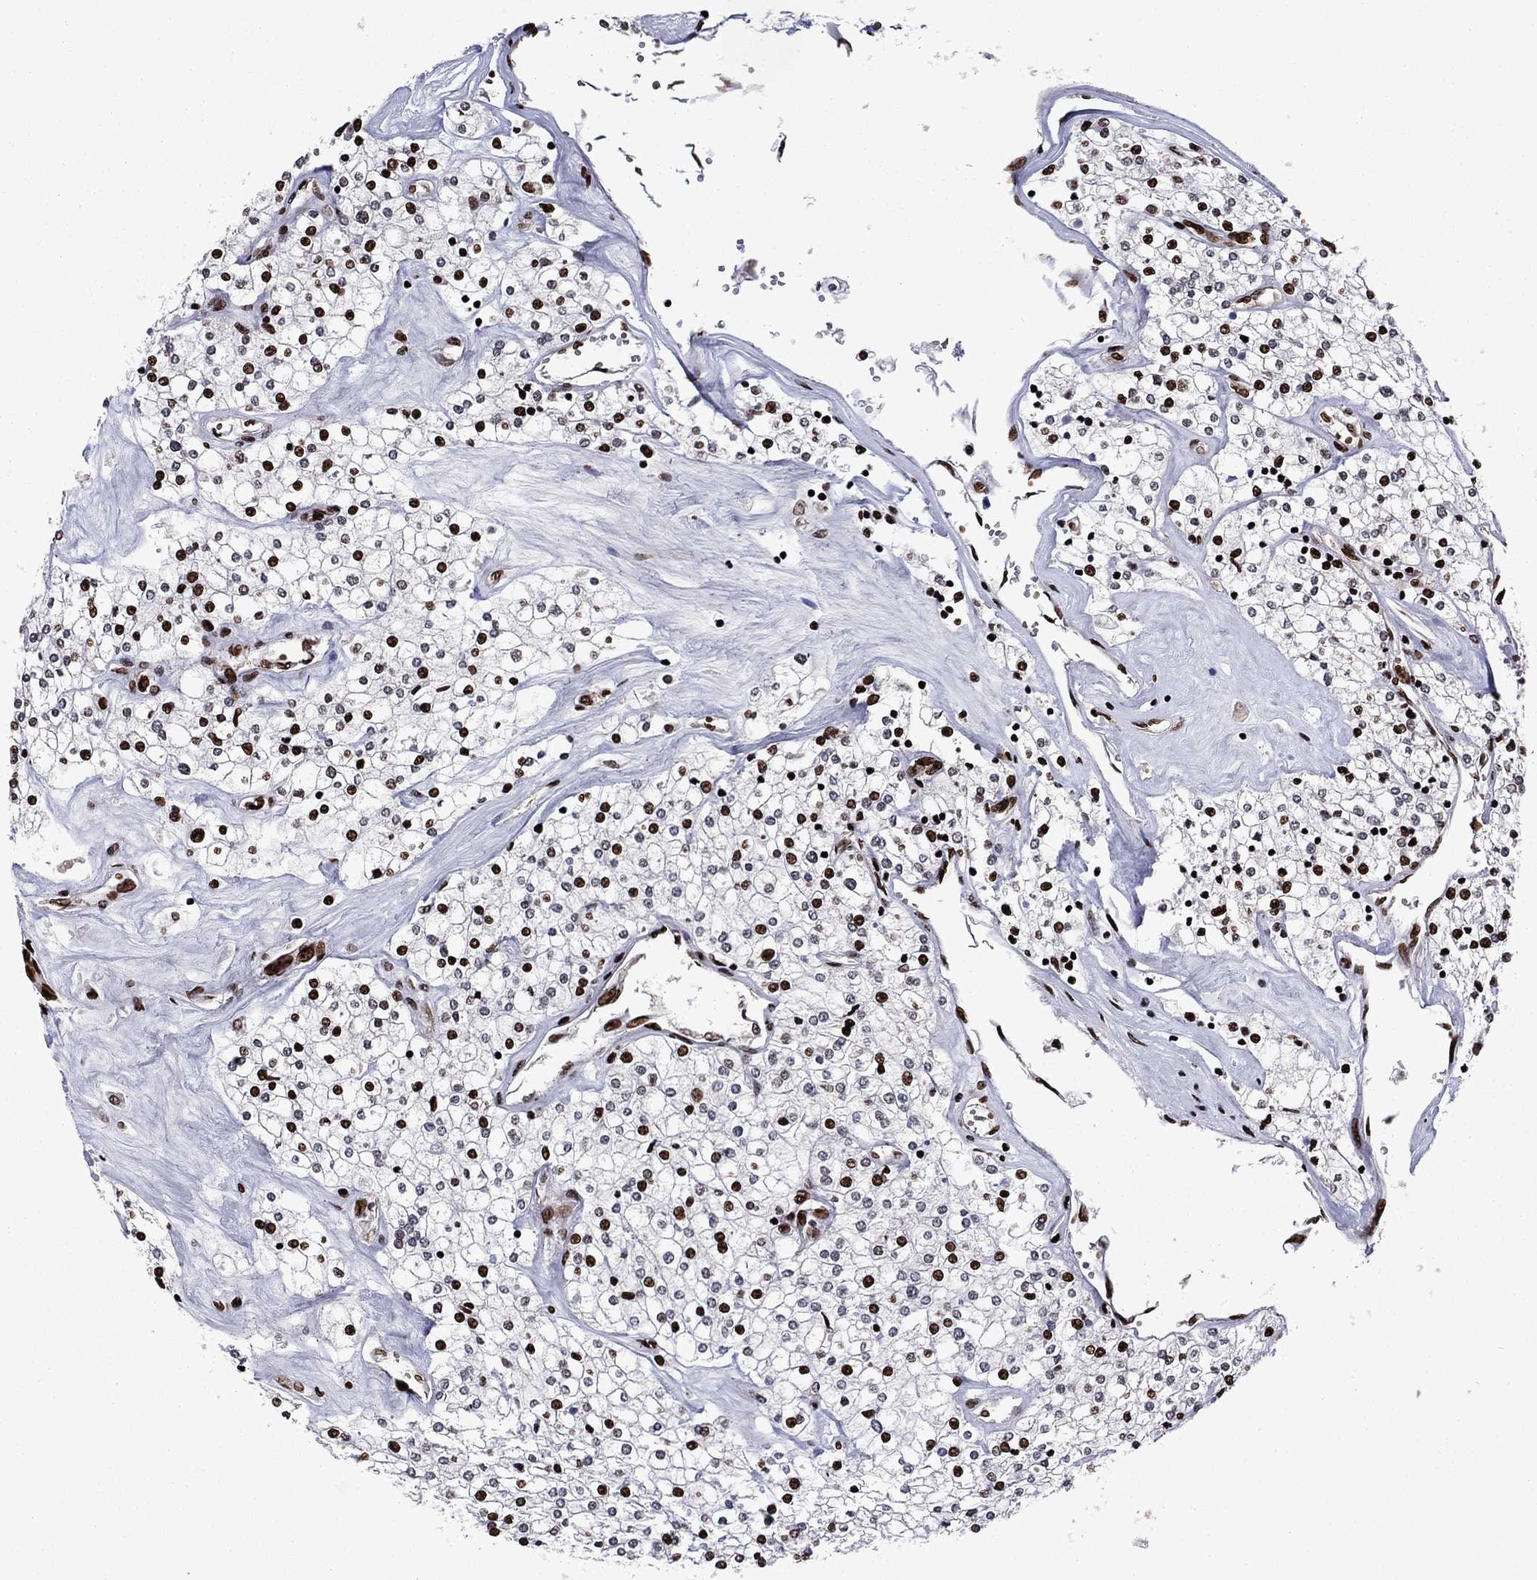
{"staining": {"intensity": "strong", "quantity": ">75%", "location": "nuclear"}, "tissue": "renal cancer", "cell_type": "Tumor cells", "image_type": "cancer", "snomed": [{"axis": "morphology", "description": "Adenocarcinoma, NOS"}, {"axis": "topography", "description": "Kidney"}], "caption": "A micrograph showing strong nuclear expression in approximately >75% of tumor cells in renal cancer (adenocarcinoma), as visualized by brown immunohistochemical staining.", "gene": "LIMK1", "patient": {"sex": "male", "age": 80}}